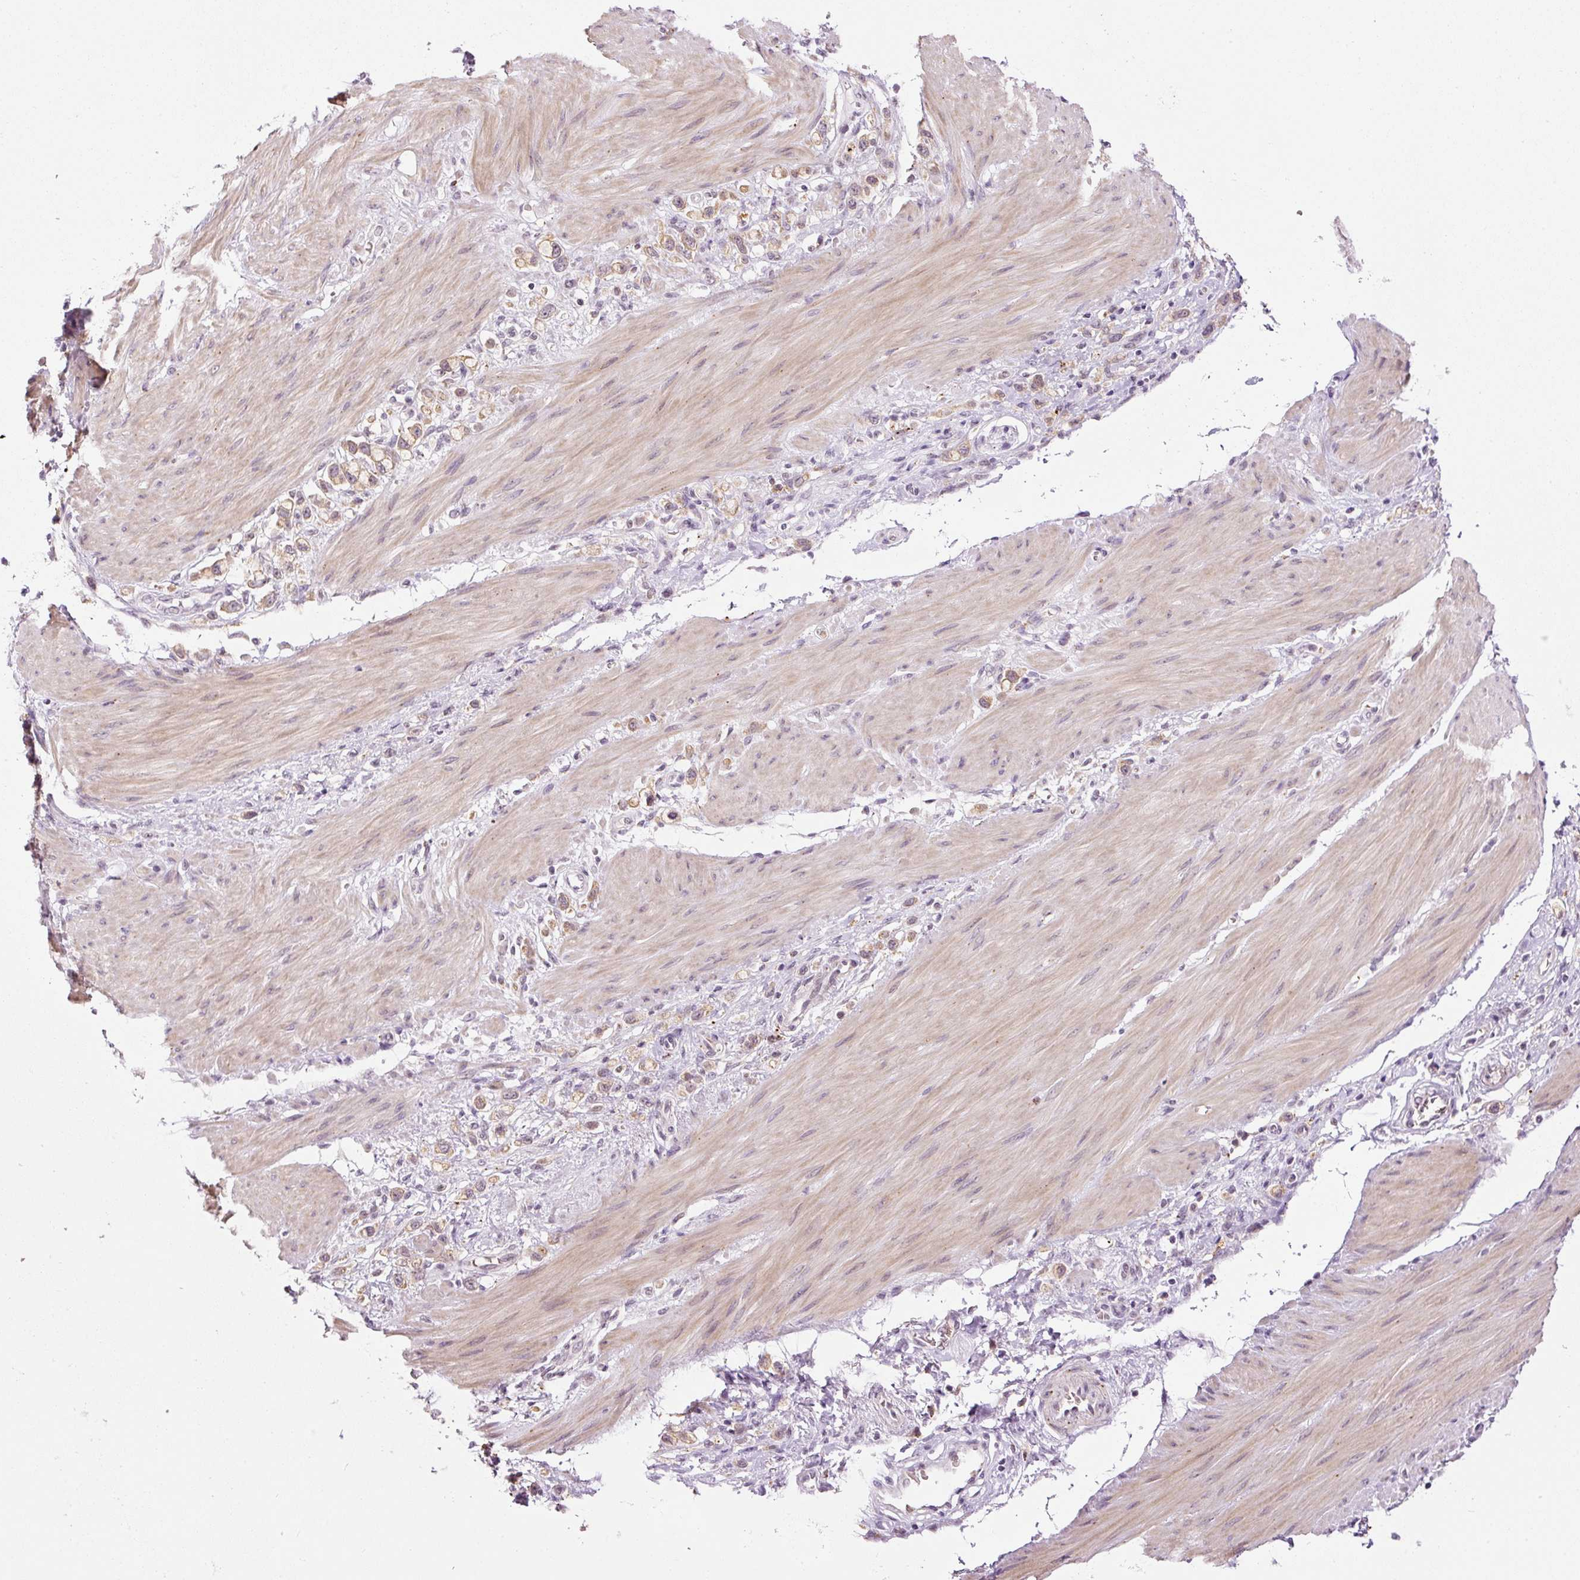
{"staining": {"intensity": "weak", "quantity": ">75%", "location": "cytoplasmic/membranous"}, "tissue": "stomach cancer", "cell_type": "Tumor cells", "image_type": "cancer", "snomed": [{"axis": "morphology", "description": "Adenocarcinoma, NOS"}, {"axis": "topography", "description": "Stomach"}], "caption": "Immunohistochemical staining of human stomach cancer displays weak cytoplasmic/membranous protein positivity in approximately >75% of tumor cells. The protein is stained brown, and the nuclei are stained in blue (DAB IHC with brightfield microscopy, high magnification).", "gene": "ZNF639", "patient": {"sex": "female", "age": 65}}